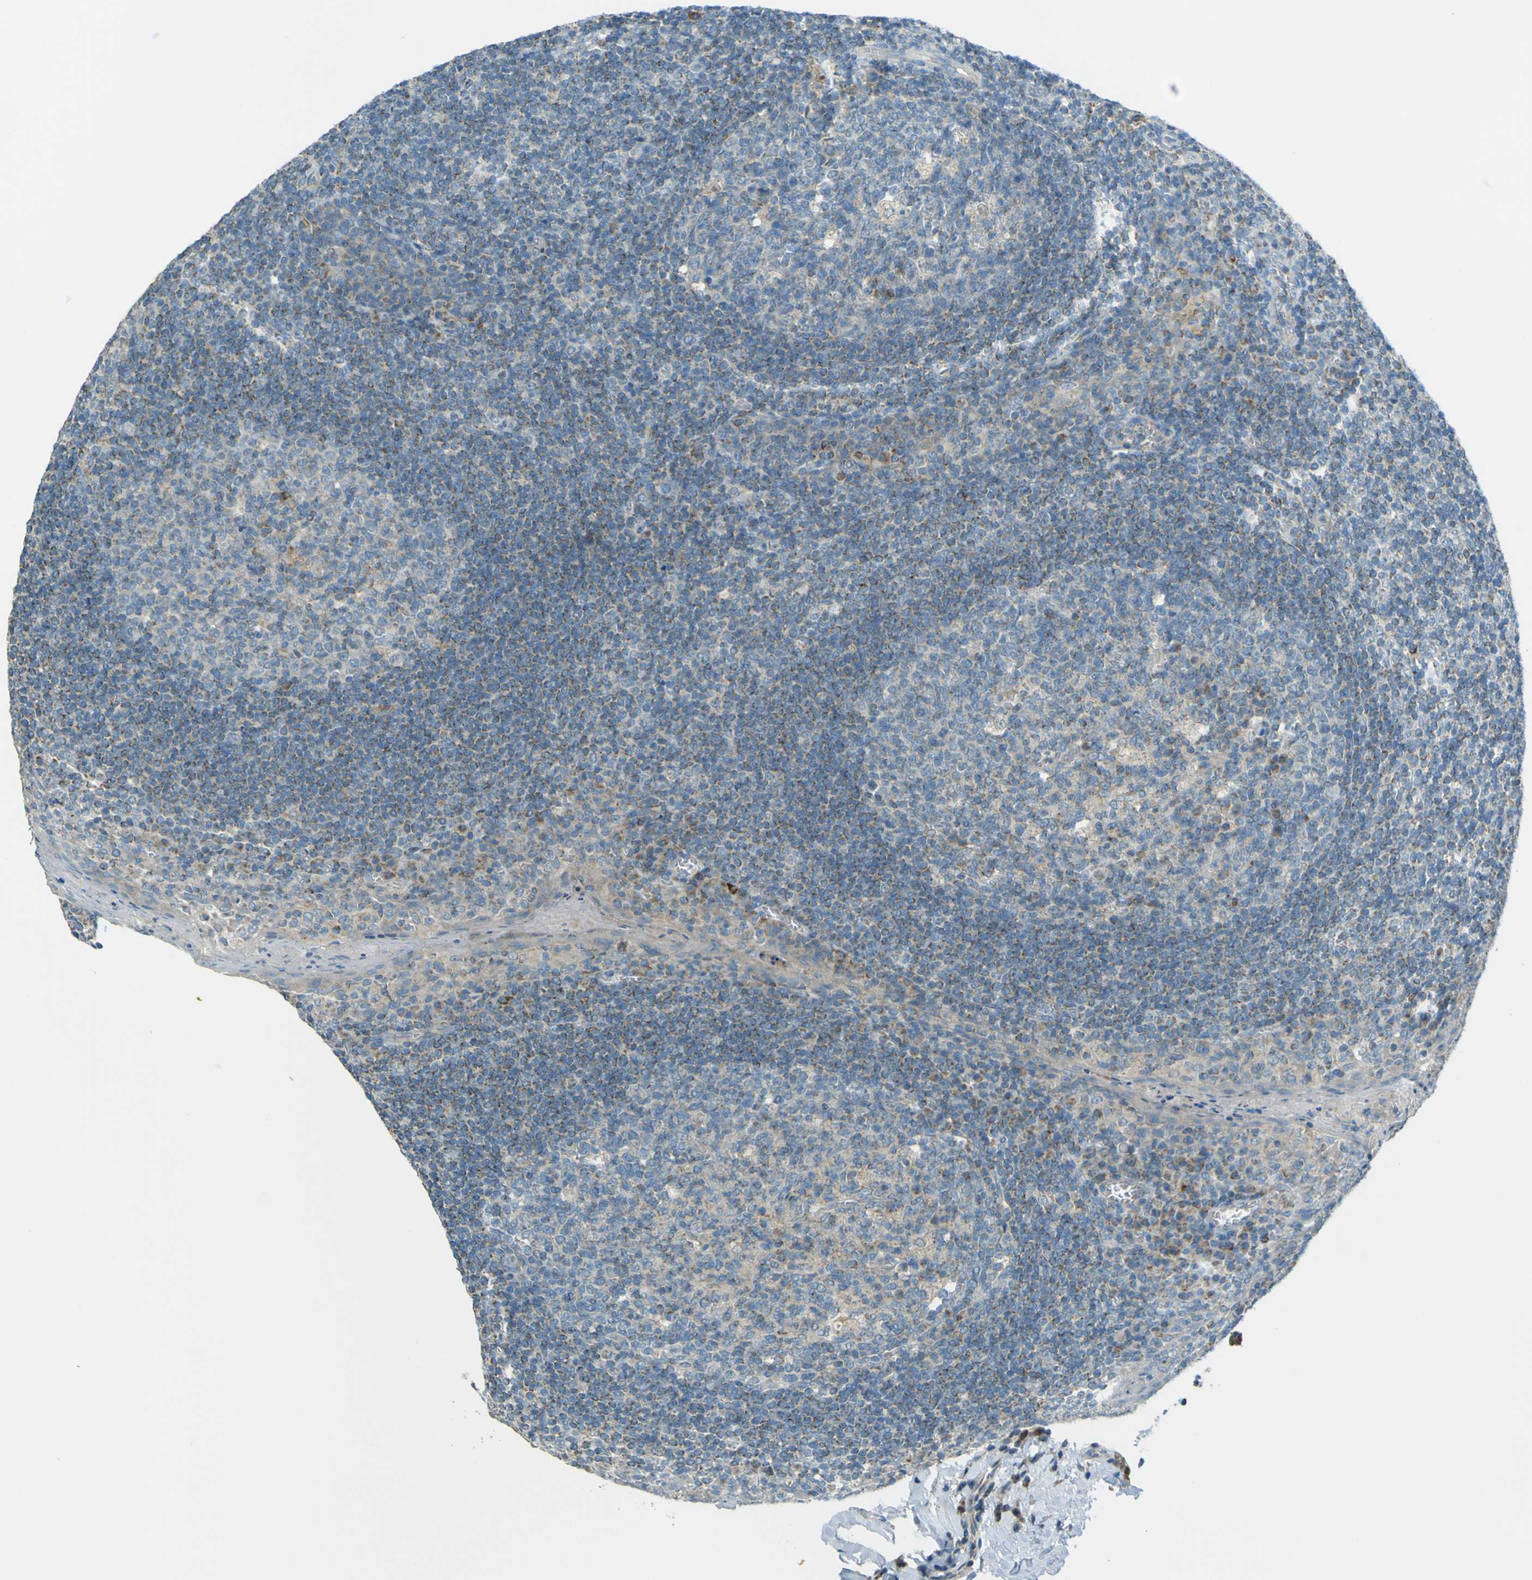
{"staining": {"intensity": "weak", "quantity": "<25%", "location": "cytoplasmic/membranous"}, "tissue": "tonsil", "cell_type": "Germinal center cells", "image_type": "normal", "snomed": [{"axis": "morphology", "description": "Normal tissue, NOS"}, {"axis": "topography", "description": "Tonsil"}], "caption": "Immunohistochemistry (IHC) histopathology image of normal tonsil stained for a protein (brown), which reveals no staining in germinal center cells. (DAB (3,3'-diaminobenzidine) immunohistochemistry (IHC), high magnification).", "gene": "FKTN", "patient": {"sex": "male", "age": 31}}